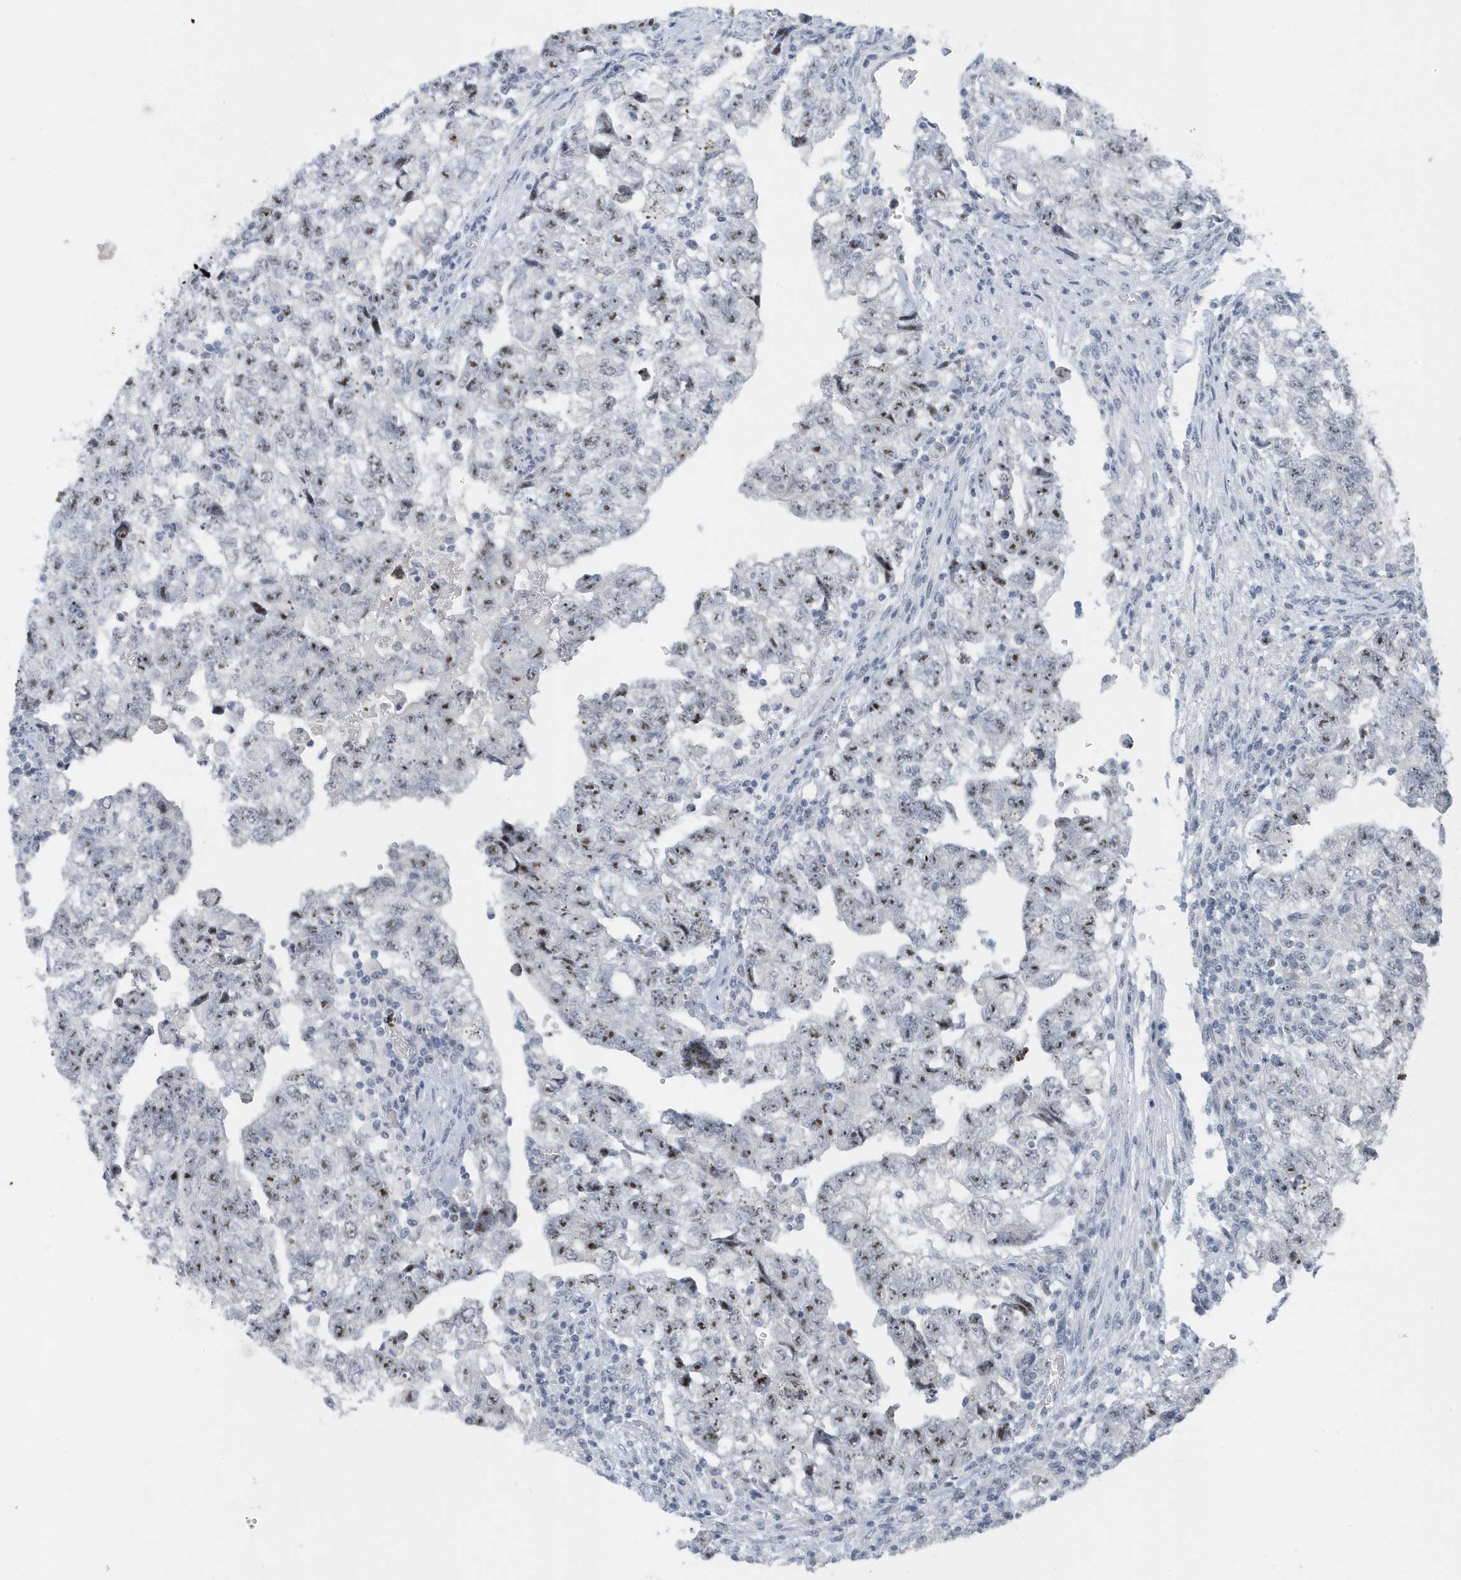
{"staining": {"intensity": "moderate", "quantity": "25%-75%", "location": "nuclear"}, "tissue": "testis cancer", "cell_type": "Tumor cells", "image_type": "cancer", "snomed": [{"axis": "morphology", "description": "Carcinoma, Embryonal, NOS"}, {"axis": "topography", "description": "Testis"}], "caption": "An immunohistochemistry (IHC) image of tumor tissue is shown. Protein staining in brown shows moderate nuclear positivity in testis embryonal carcinoma within tumor cells.", "gene": "RPF2", "patient": {"sex": "male", "age": 36}}